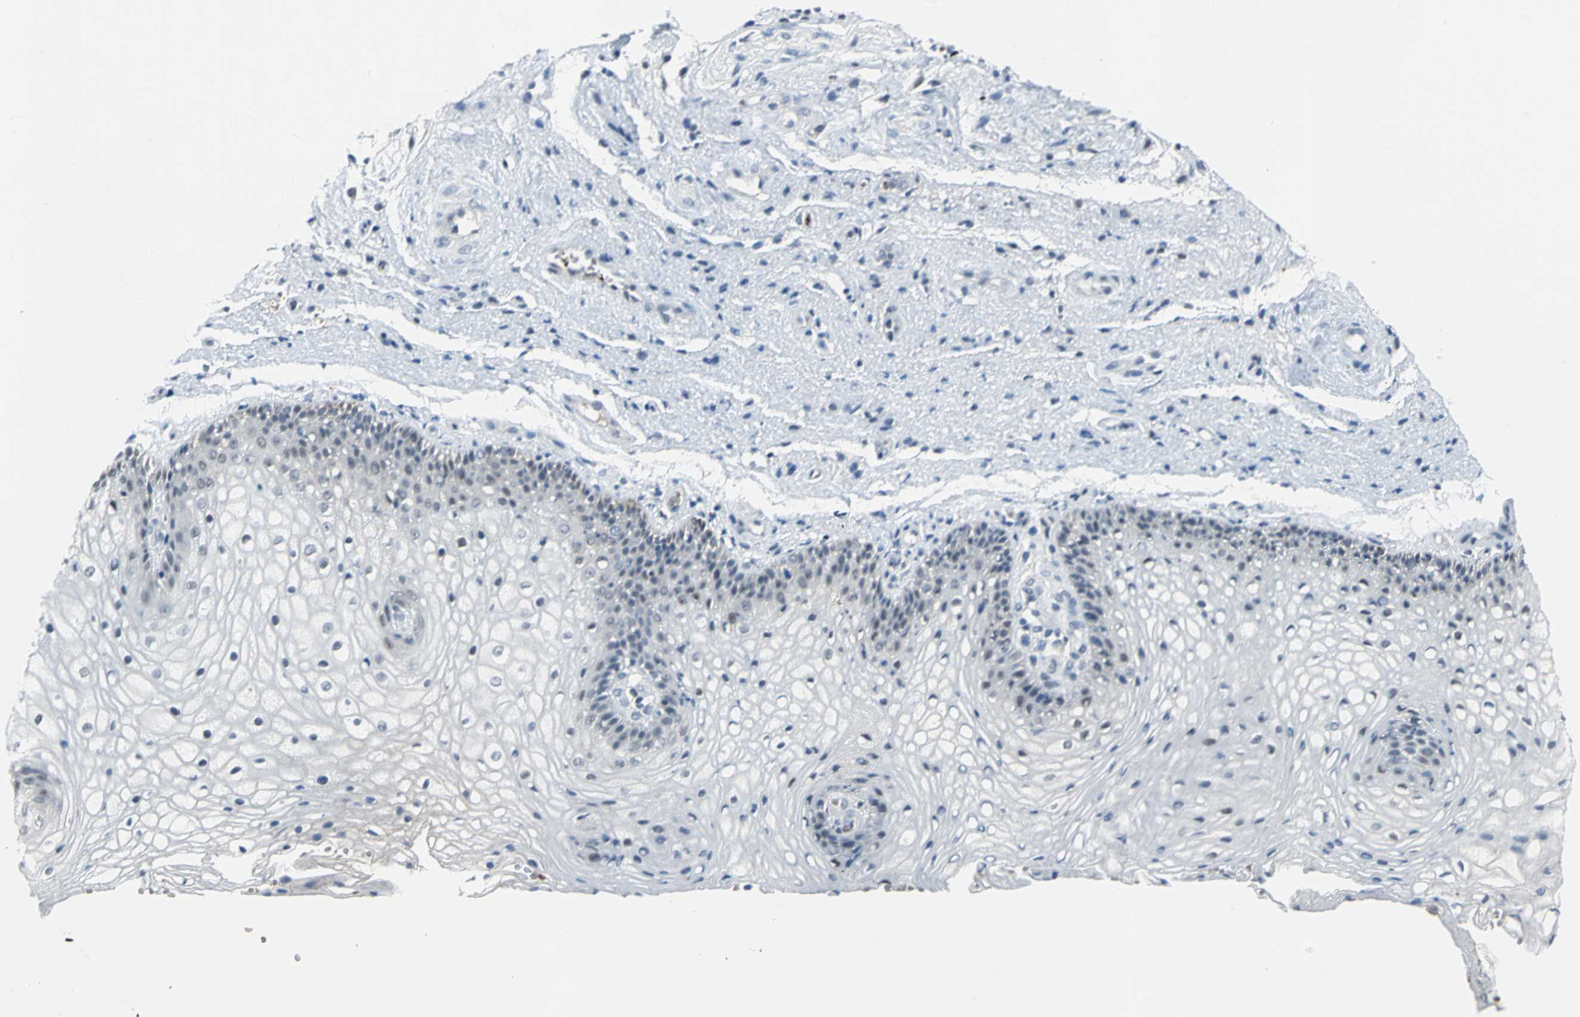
{"staining": {"intensity": "weak", "quantity": "<25%", "location": "nuclear"}, "tissue": "vagina", "cell_type": "Squamous epithelial cells", "image_type": "normal", "snomed": [{"axis": "morphology", "description": "Normal tissue, NOS"}, {"axis": "topography", "description": "Vagina"}], "caption": "Immunohistochemical staining of benign vagina shows no significant staining in squamous epithelial cells. (Immunohistochemistry (ihc), brightfield microscopy, high magnification).", "gene": "GLI3", "patient": {"sex": "female", "age": 34}}